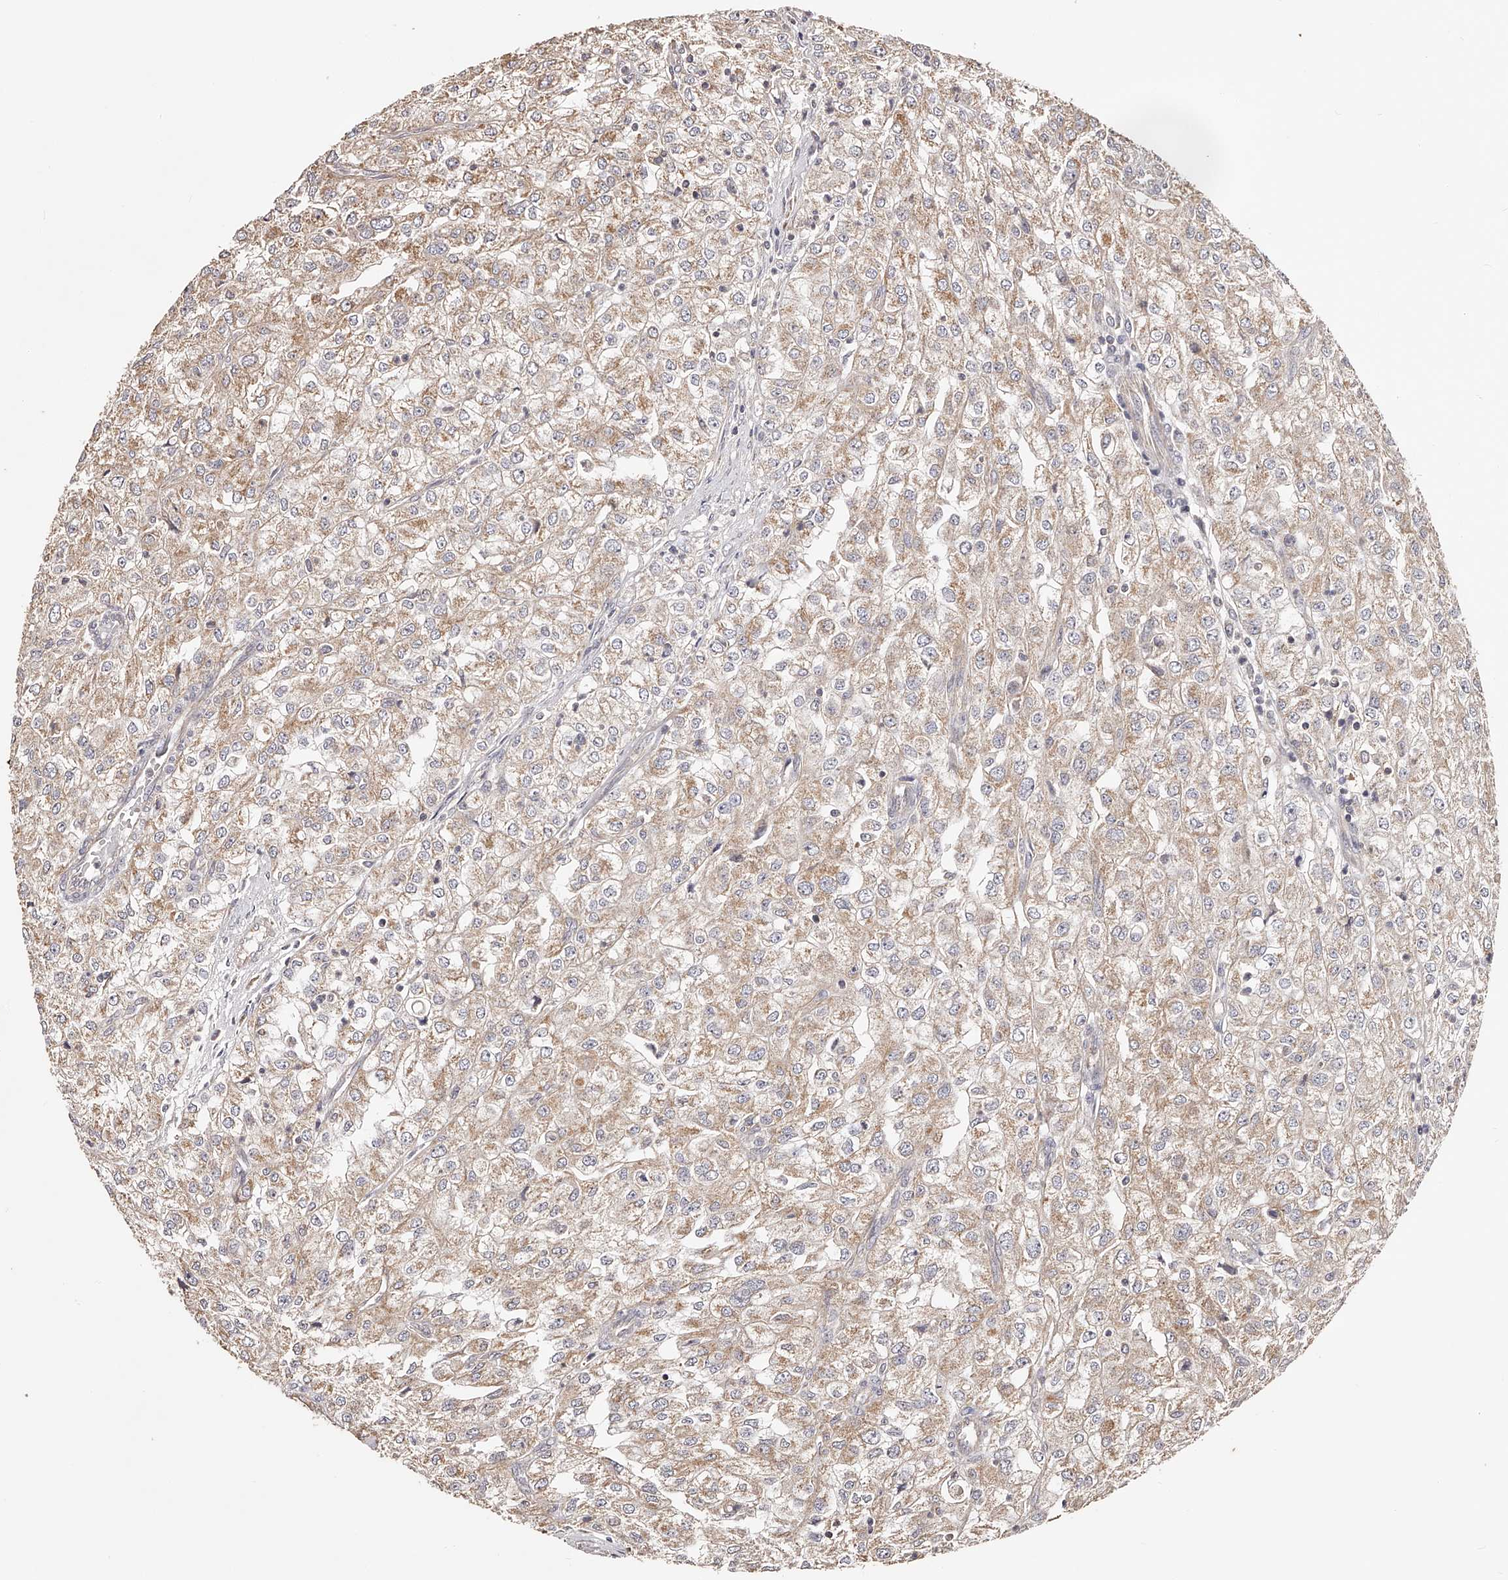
{"staining": {"intensity": "weak", "quantity": ">75%", "location": "cytoplasmic/membranous"}, "tissue": "renal cancer", "cell_type": "Tumor cells", "image_type": "cancer", "snomed": [{"axis": "morphology", "description": "Adenocarcinoma, NOS"}, {"axis": "topography", "description": "Kidney"}], "caption": "Adenocarcinoma (renal) was stained to show a protein in brown. There is low levels of weak cytoplasmic/membranous staining in approximately >75% of tumor cells. (DAB (3,3'-diaminobenzidine) IHC with brightfield microscopy, high magnification).", "gene": "USP21", "patient": {"sex": "female", "age": 54}}